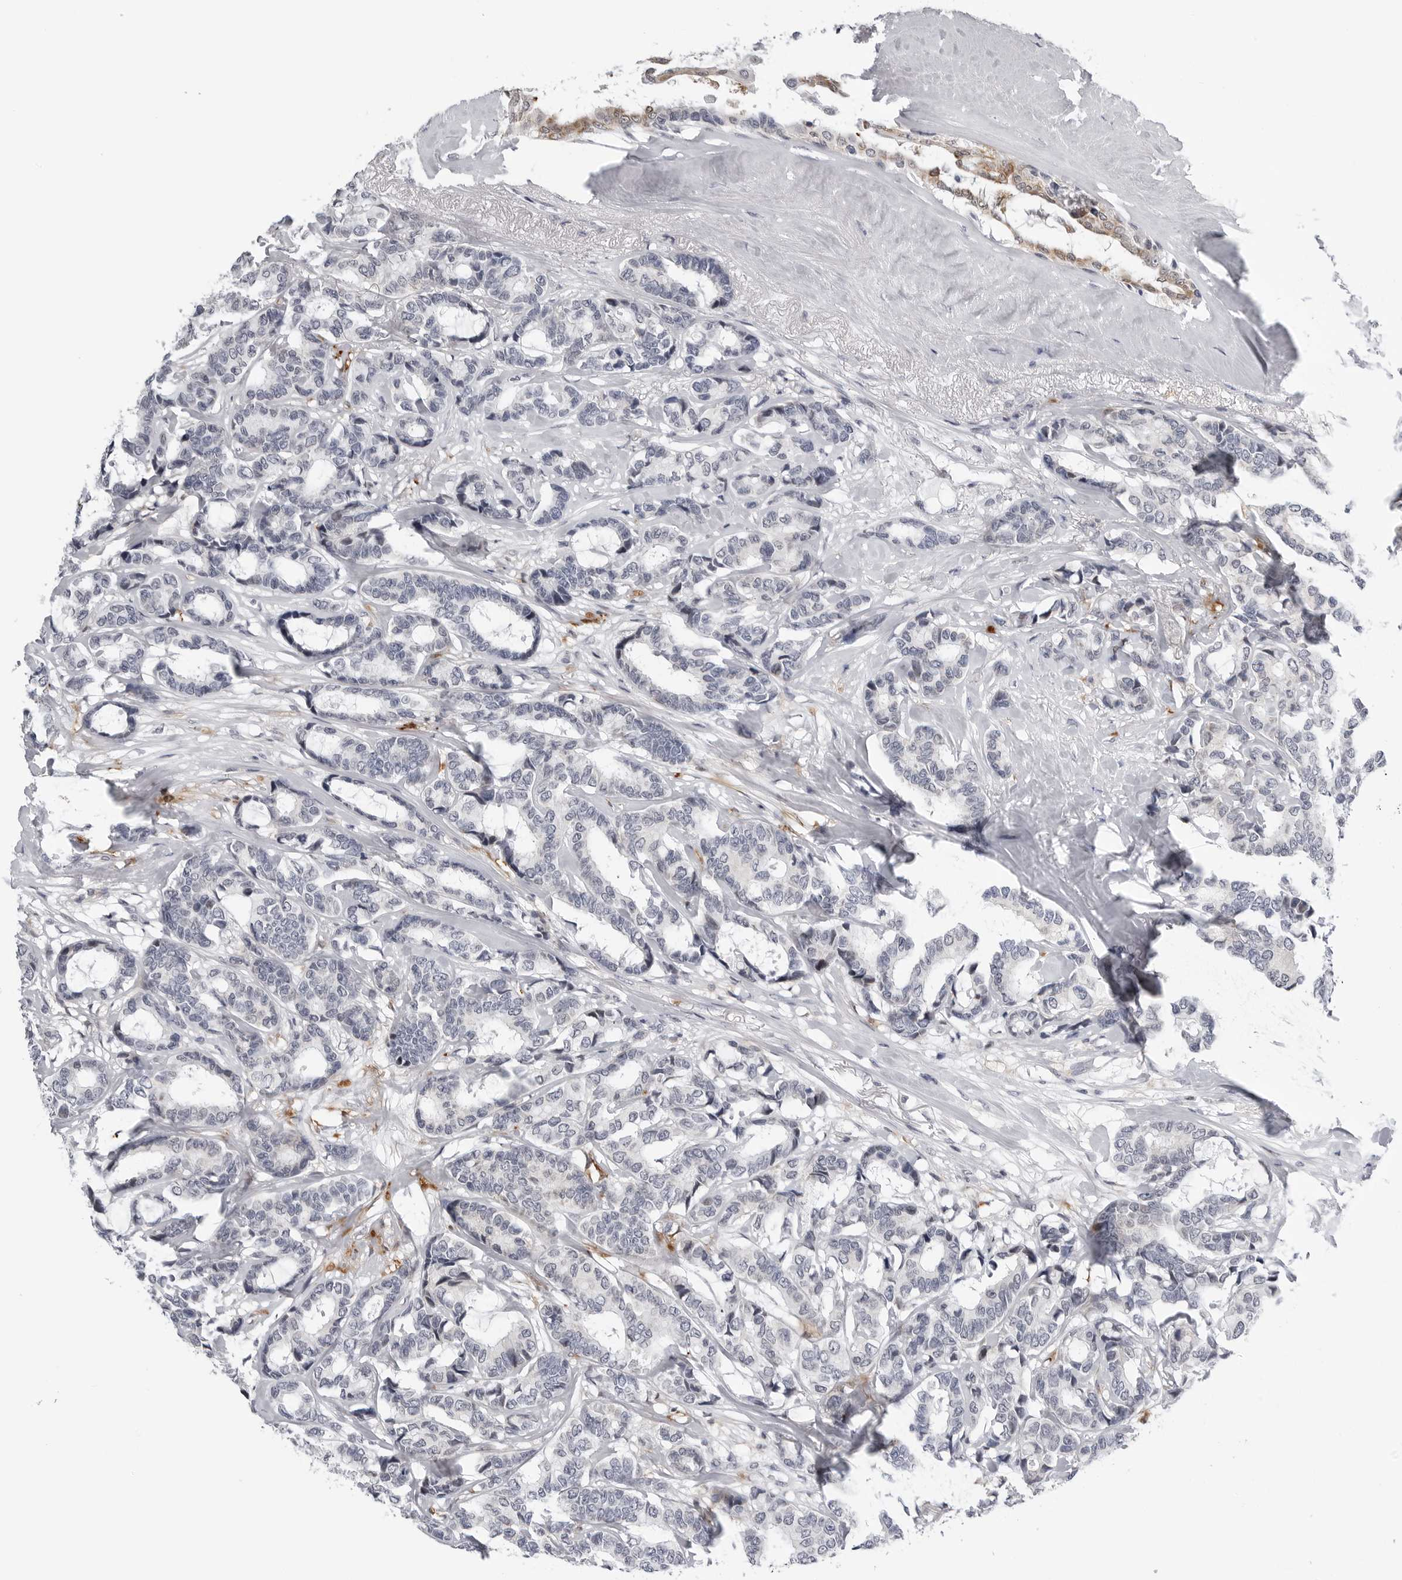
{"staining": {"intensity": "negative", "quantity": "none", "location": "none"}, "tissue": "breast cancer", "cell_type": "Tumor cells", "image_type": "cancer", "snomed": [{"axis": "morphology", "description": "Duct carcinoma"}, {"axis": "topography", "description": "Breast"}], "caption": "This histopathology image is of breast cancer (intraductal carcinoma) stained with IHC to label a protein in brown with the nuclei are counter-stained blue. There is no positivity in tumor cells.", "gene": "CDK20", "patient": {"sex": "female", "age": 87}}